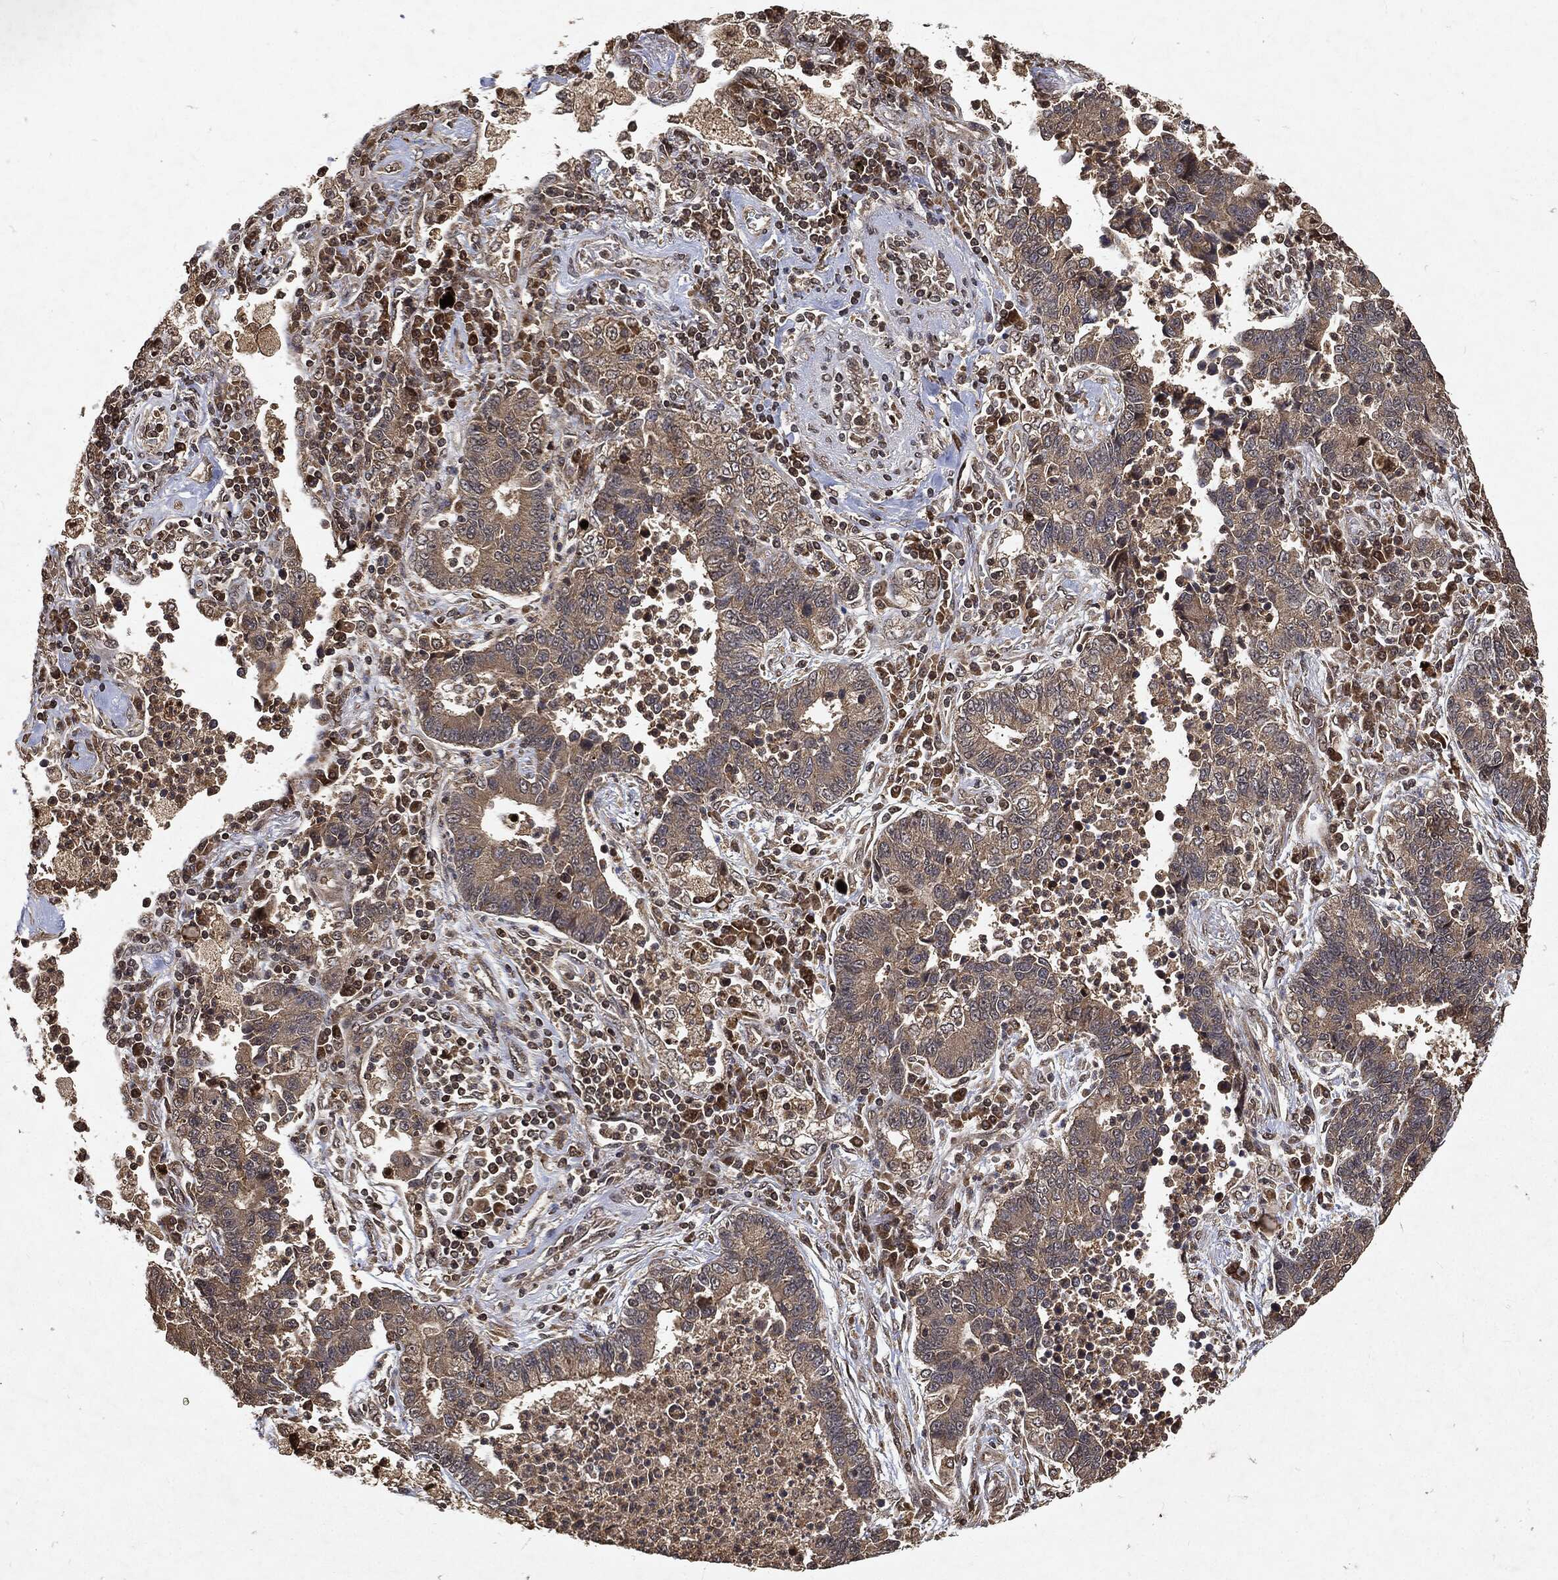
{"staining": {"intensity": "weak", "quantity": "<25%", "location": "cytoplasmic/membranous"}, "tissue": "lung cancer", "cell_type": "Tumor cells", "image_type": "cancer", "snomed": [{"axis": "morphology", "description": "Adenocarcinoma, NOS"}, {"axis": "topography", "description": "Lung"}], "caption": "This is an immunohistochemistry (IHC) micrograph of lung cancer. There is no expression in tumor cells.", "gene": "ZNF226", "patient": {"sex": "female", "age": 57}}